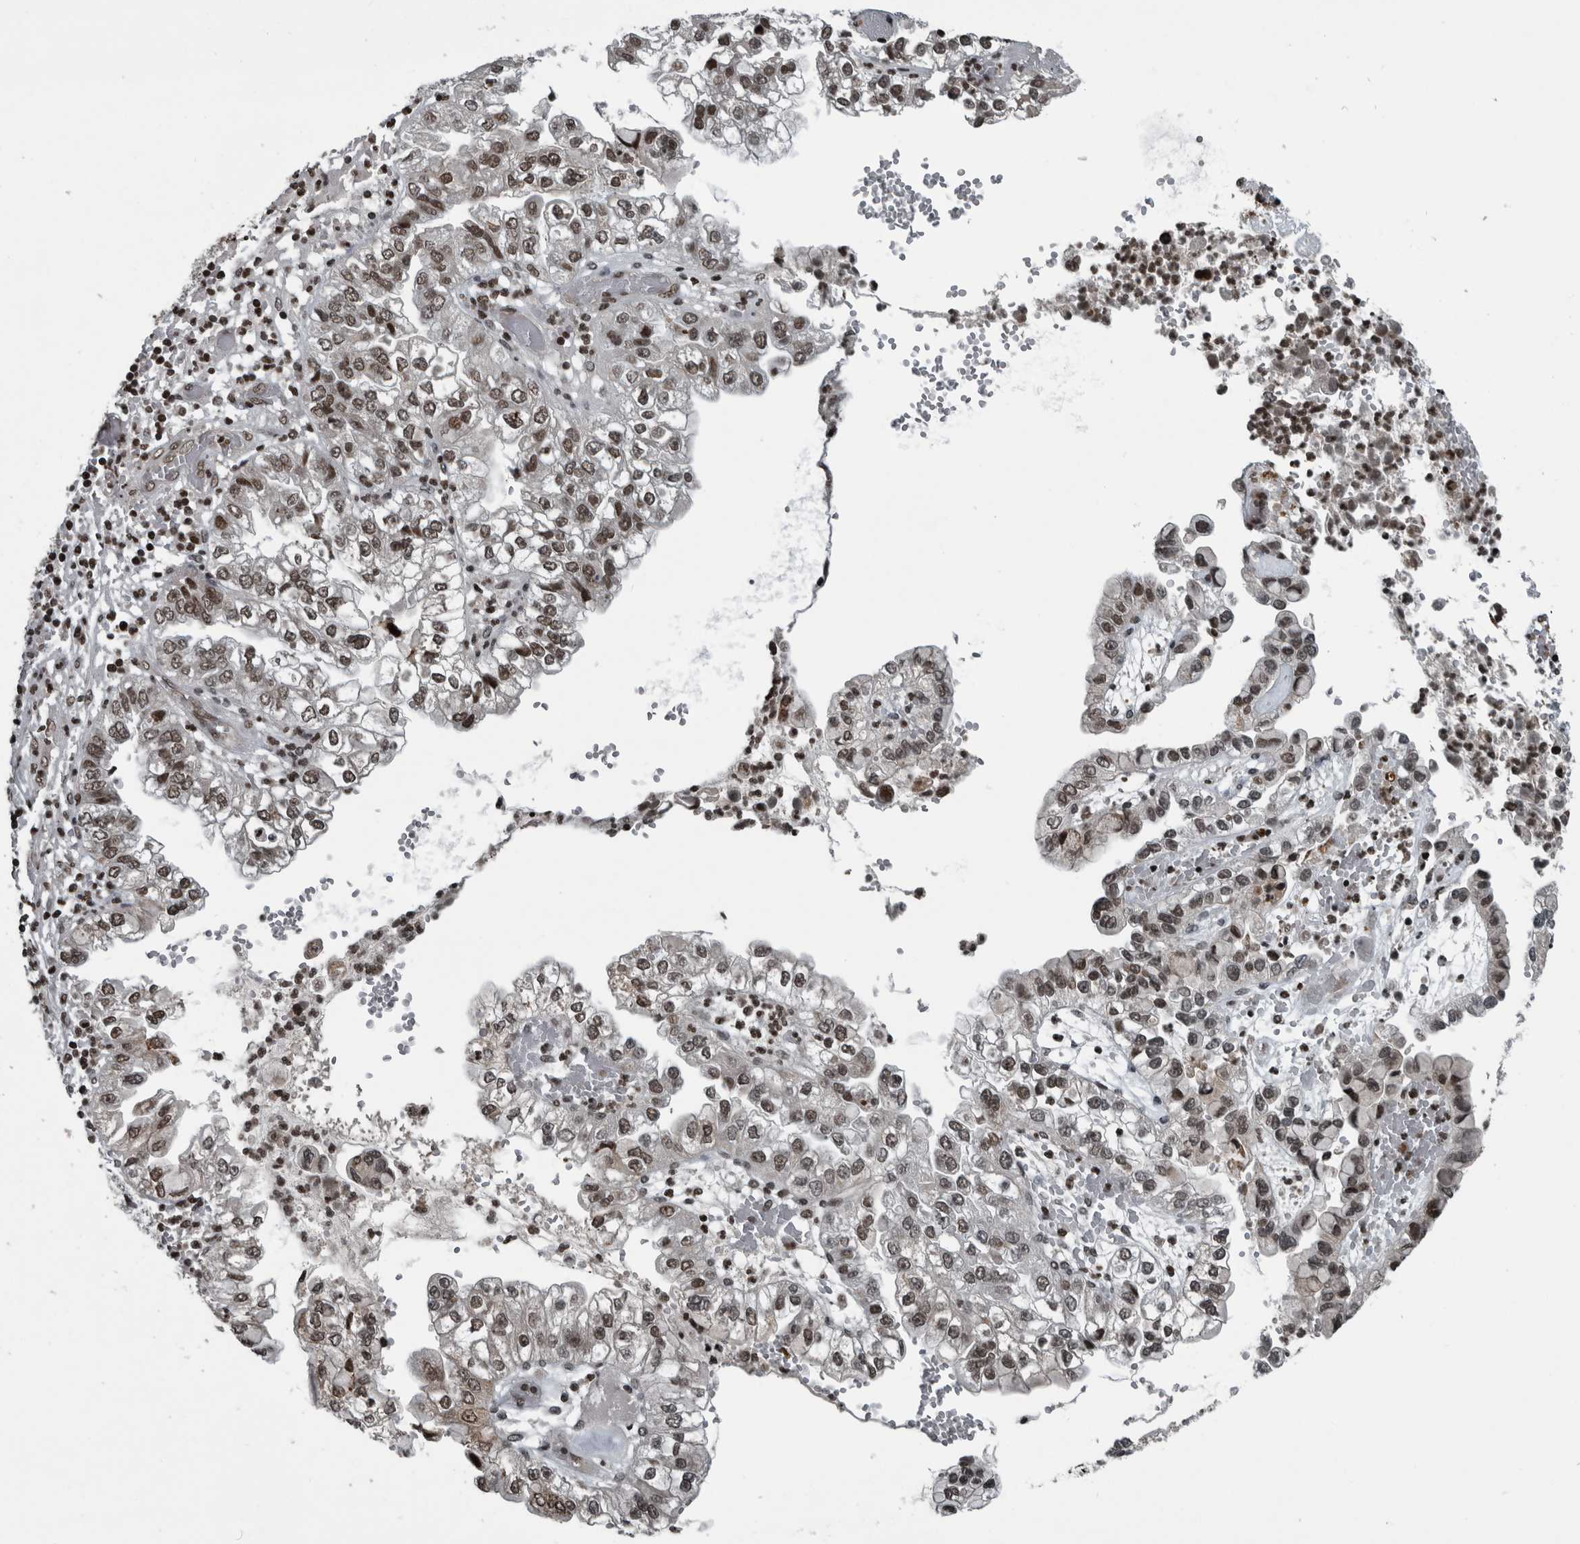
{"staining": {"intensity": "moderate", "quantity": ">75%", "location": "nuclear"}, "tissue": "liver cancer", "cell_type": "Tumor cells", "image_type": "cancer", "snomed": [{"axis": "morphology", "description": "Cholangiocarcinoma"}, {"axis": "topography", "description": "Liver"}], "caption": "Moderate nuclear protein expression is seen in approximately >75% of tumor cells in liver cholangiocarcinoma.", "gene": "UNC50", "patient": {"sex": "female", "age": 79}}